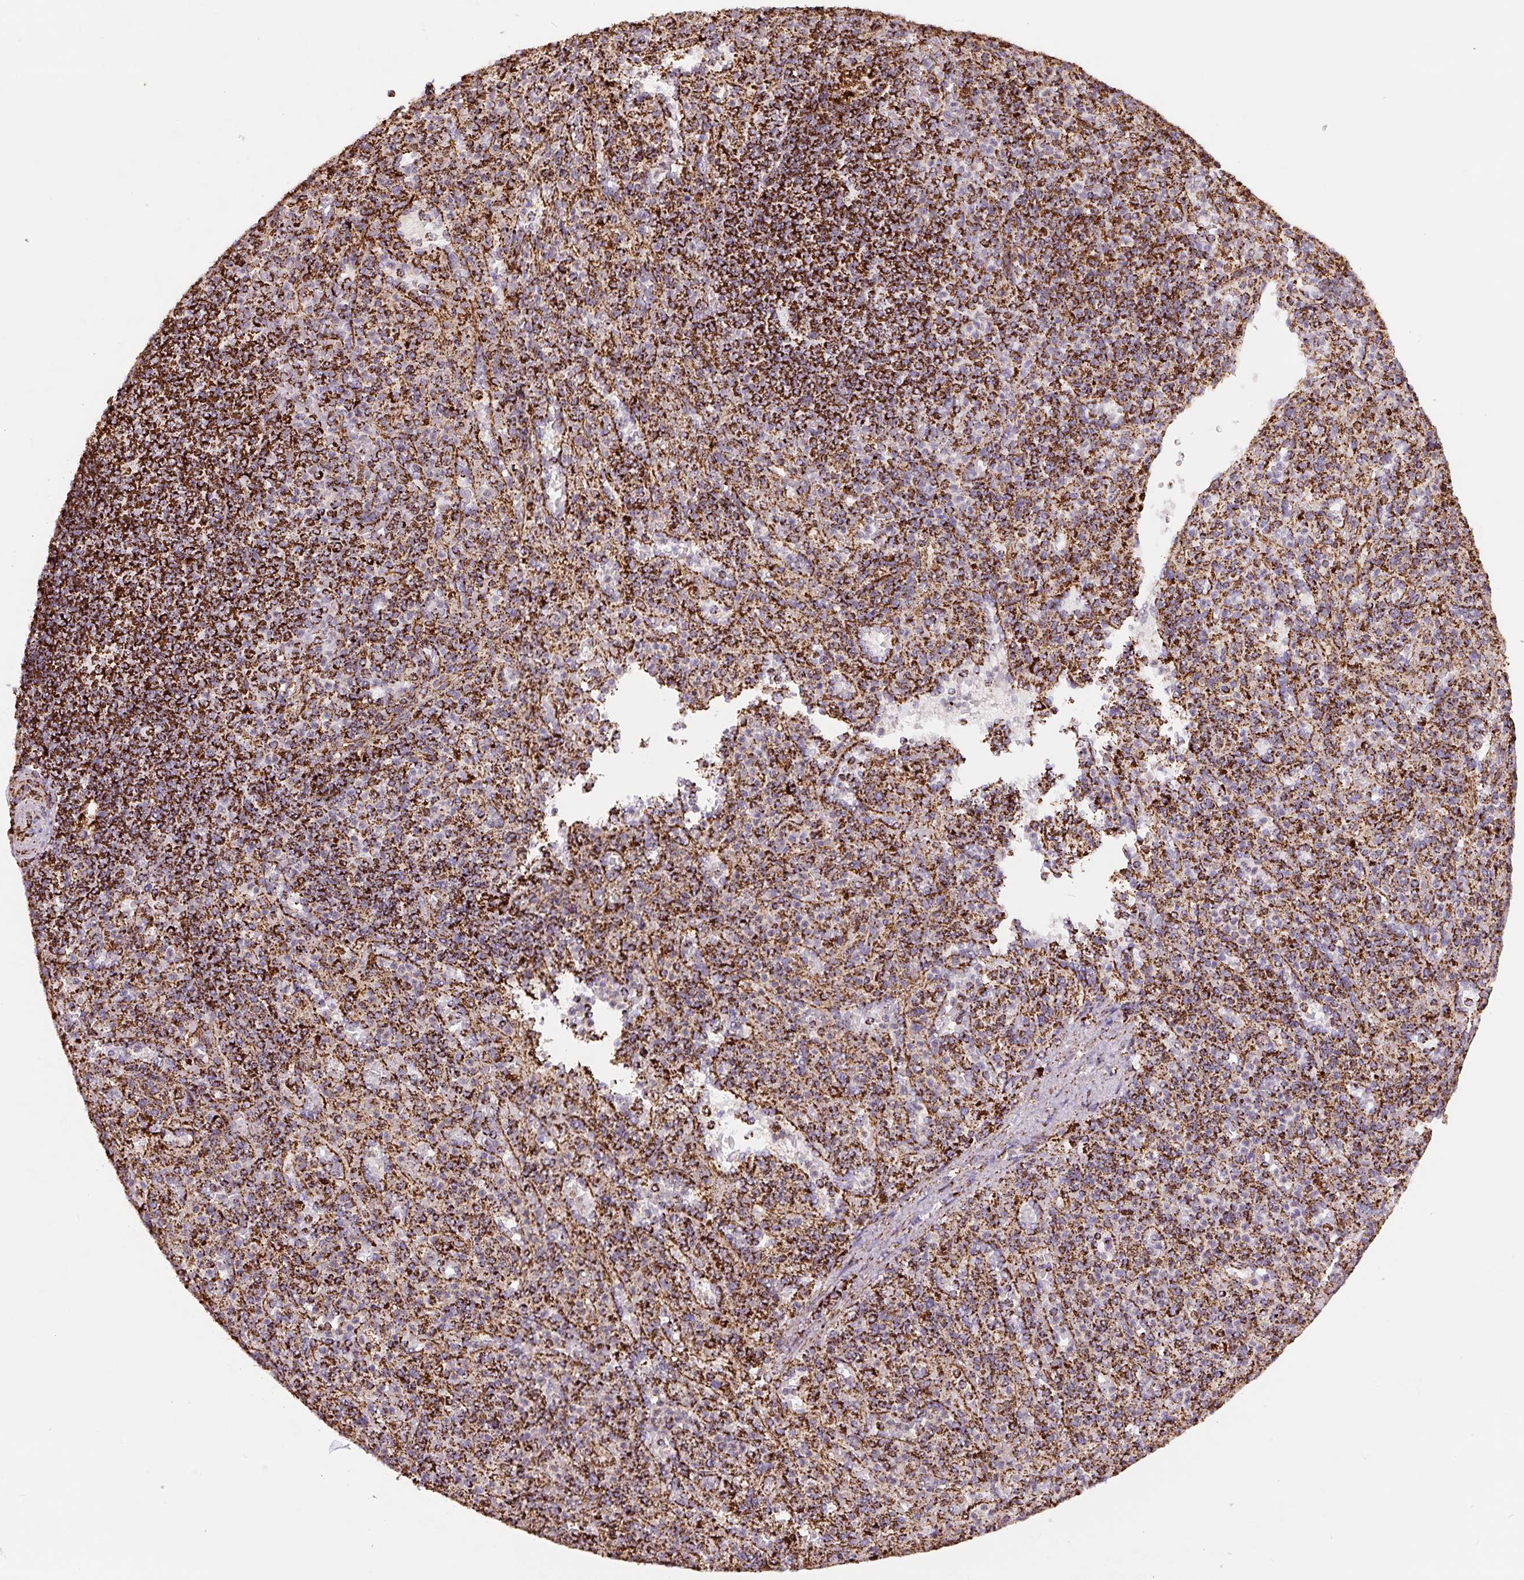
{"staining": {"intensity": "strong", "quantity": ">75%", "location": "cytoplasmic/membranous"}, "tissue": "spleen", "cell_type": "Cells in red pulp", "image_type": "normal", "snomed": [{"axis": "morphology", "description": "Normal tissue, NOS"}, {"axis": "topography", "description": "Spleen"}], "caption": "The image displays immunohistochemical staining of normal spleen. There is strong cytoplasmic/membranous expression is seen in about >75% of cells in red pulp.", "gene": "ATP5F1A", "patient": {"sex": "female", "age": 74}}